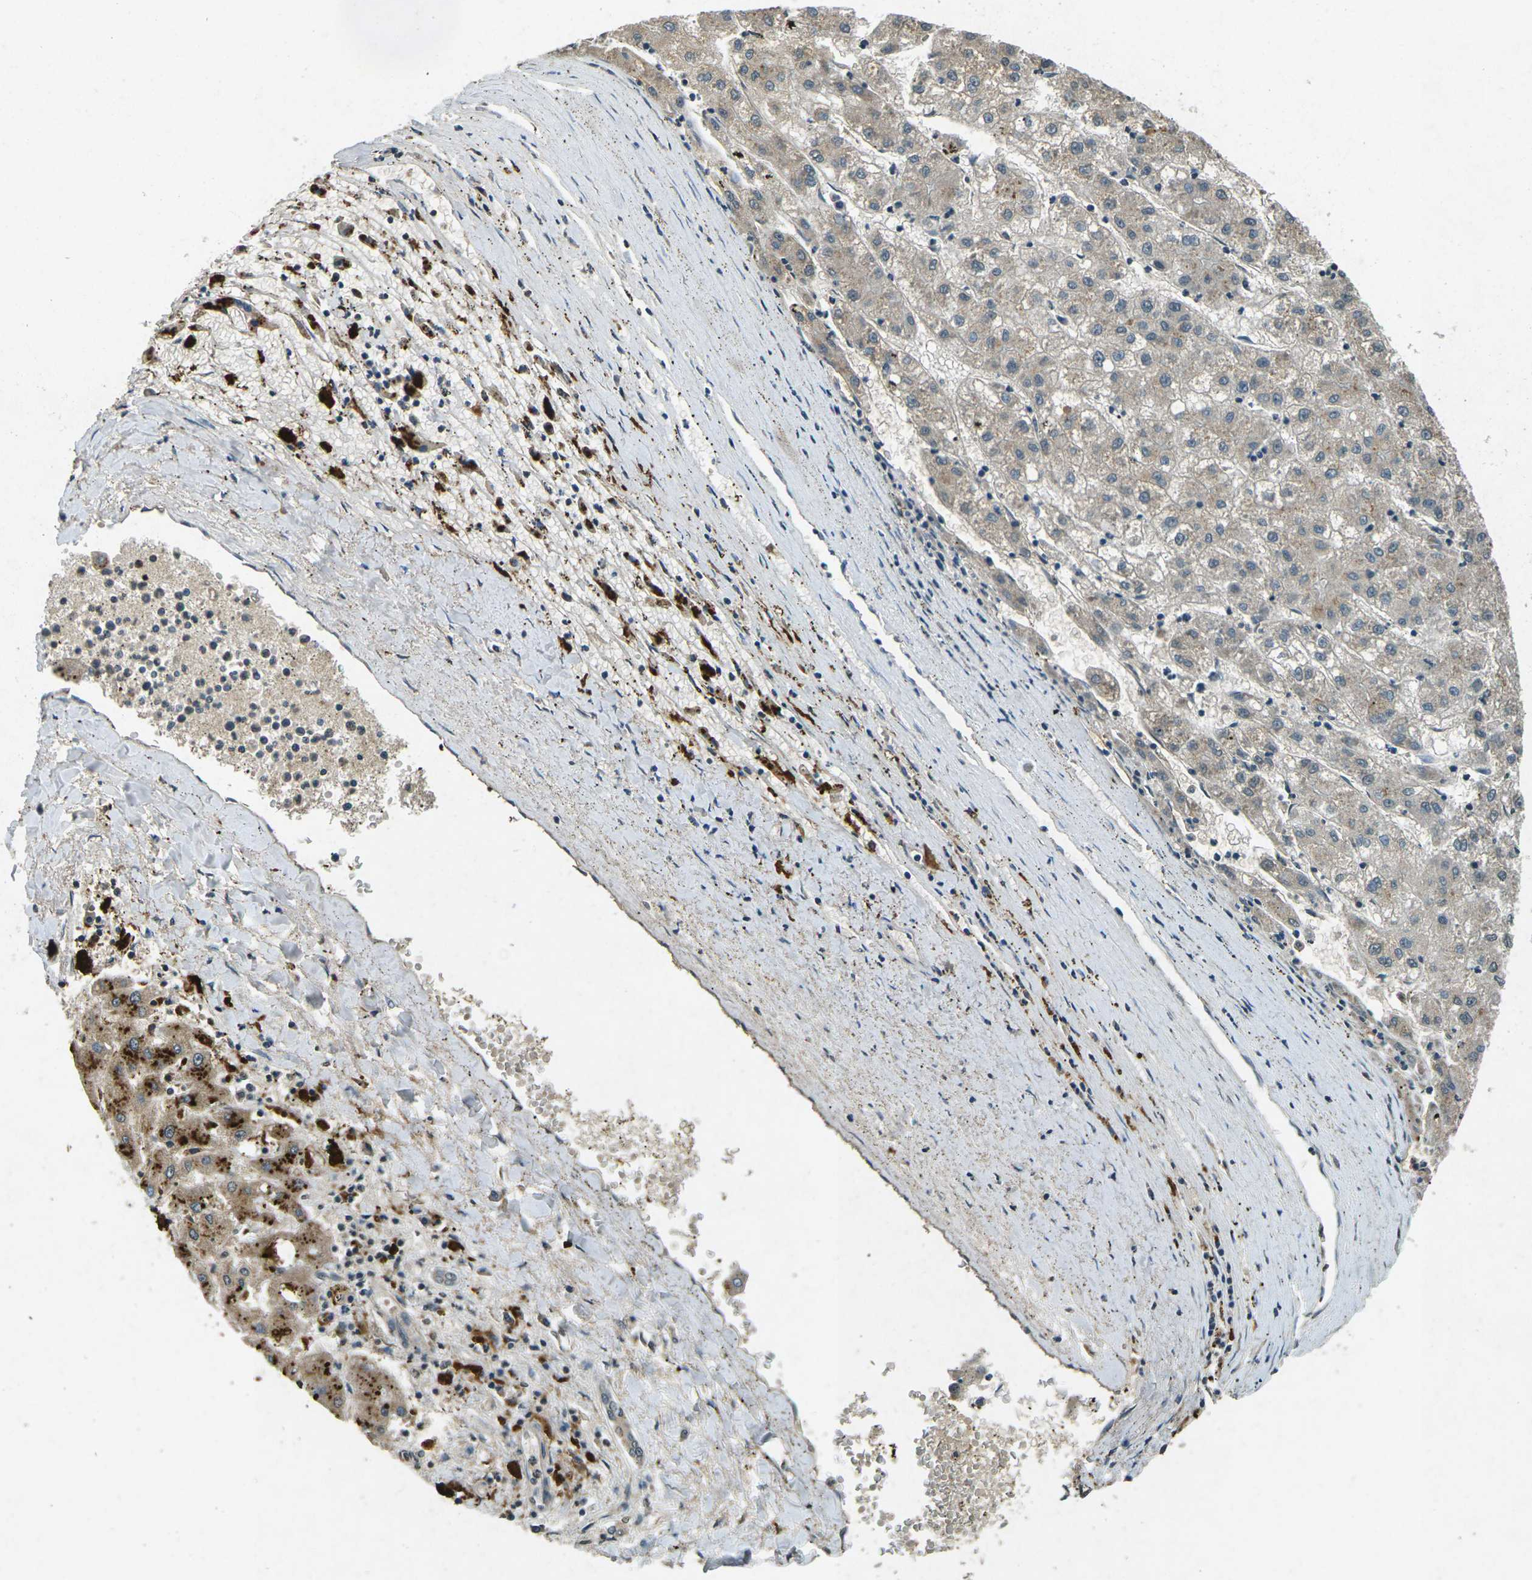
{"staining": {"intensity": "weak", "quantity": ">75%", "location": "cytoplasmic/membranous"}, "tissue": "liver cancer", "cell_type": "Tumor cells", "image_type": "cancer", "snomed": [{"axis": "morphology", "description": "Carcinoma, Hepatocellular, NOS"}, {"axis": "topography", "description": "Liver"}], "caption": "The immunohistochemical stain labels weak cytoplasmic/membranous positivity in tumor cells of liver cancer tissue.", "gene": "PDE2A", "patient": {"sex": "male", "age": 72}}